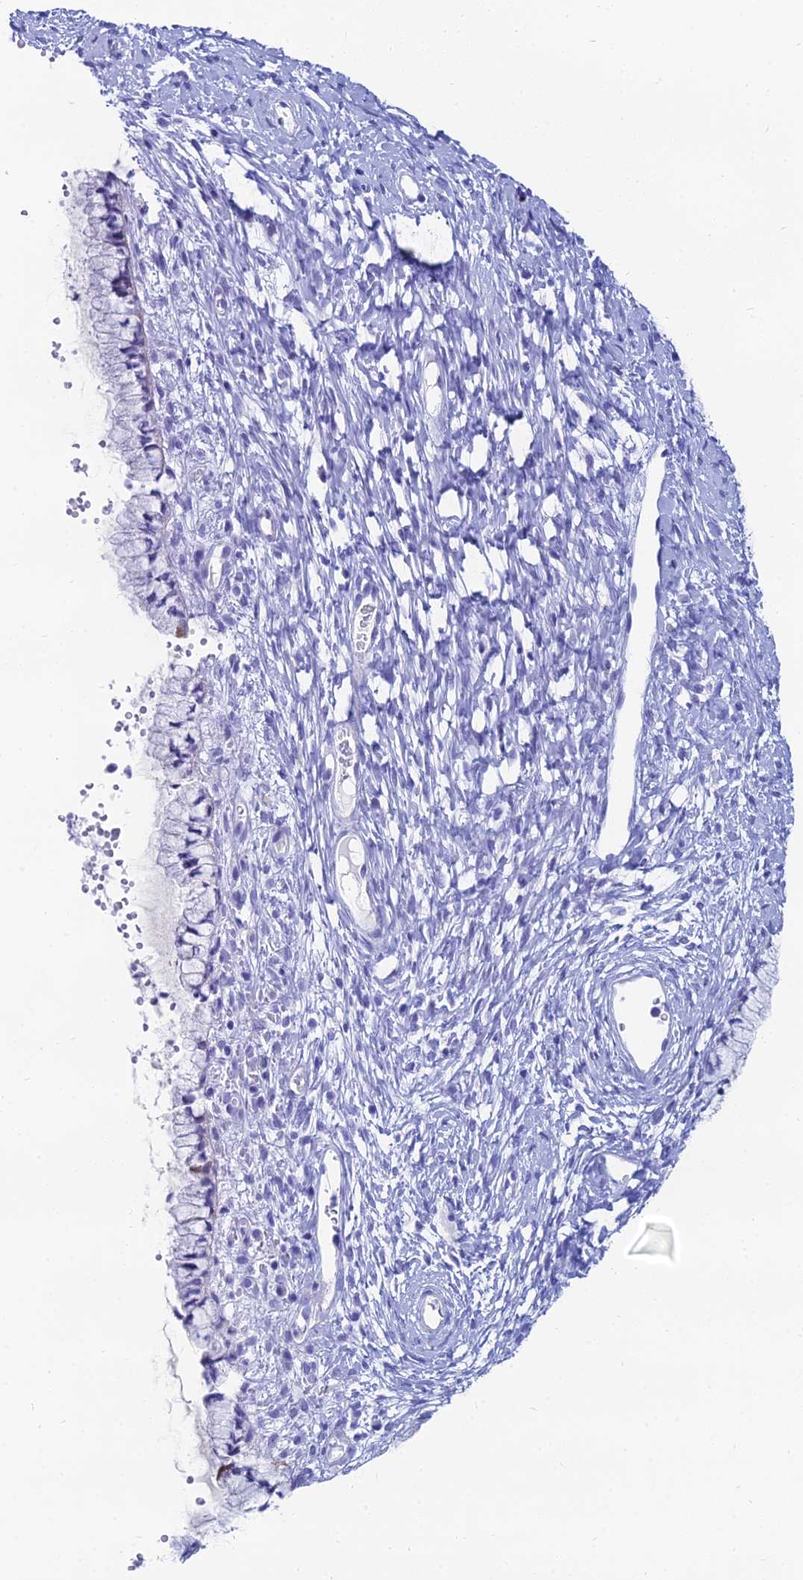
{"staining": {"intensity": "negative", "quantity": "none", "location": "none"}, "tissue": "cervix", "cell_type": "Glandular cells", "image_type": "normal", "snomed": [{"axis": "morphology", "description": "Normal tissue, NOS"}, {"axis": "topography", "description": "Cervix"}], "caption": "Immunohistochemistry (IHC) histopathology image of unremarkable cervix: cervix stained with DAB reveals no significant protein staining in glandular cells. (Brightfield microscopy of DAB (3,3'-diaminobenzidine) immunohistochemistry at high magnification).", "gene": "HSPA1L", "patient": {"sex": "female", "age": 42}}